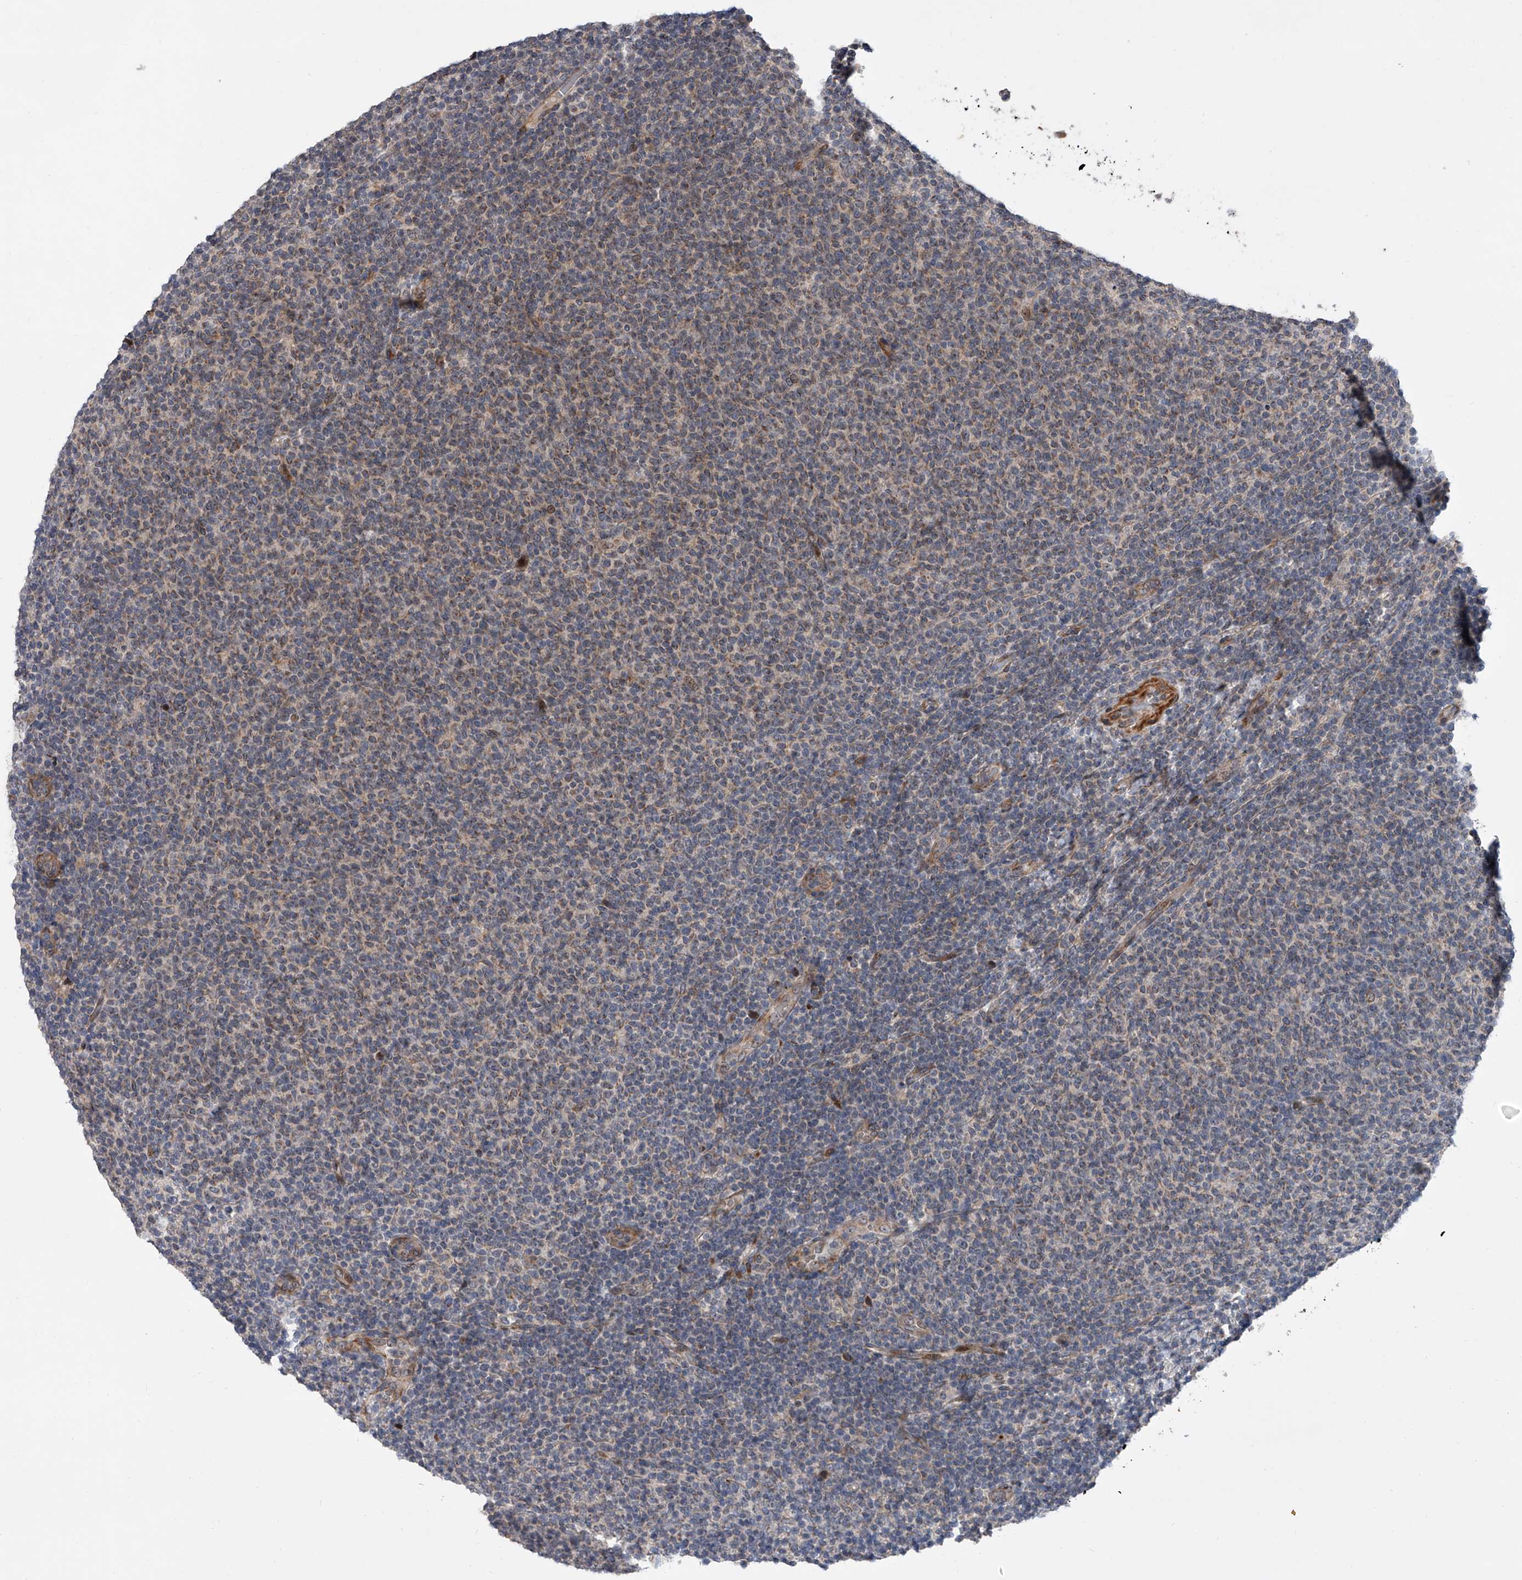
{"staining": {"intensity": "weak", "quantity": "25%-75%", "location": "cytoplasmic/membranous"}, "tissue": "lymphoma", "cell_type": "Tumor cells", "image_type": "cancer", "snomed": [{"axis": "morphology", "description": "Malignant lymphoma, non-Hodgkin's type, Low grade"}, {"axis": "topography", "description": "Lymph node"}], "caption": "Approximately 25%-75% of tumor cells in human lymphoma demonstrate weak cytoplasmic/membranous protein positivity as visualized by brown immunohistochemical staining.", "gene": "DLGAP2", "patient": {"sex": "male", "age": 66}}